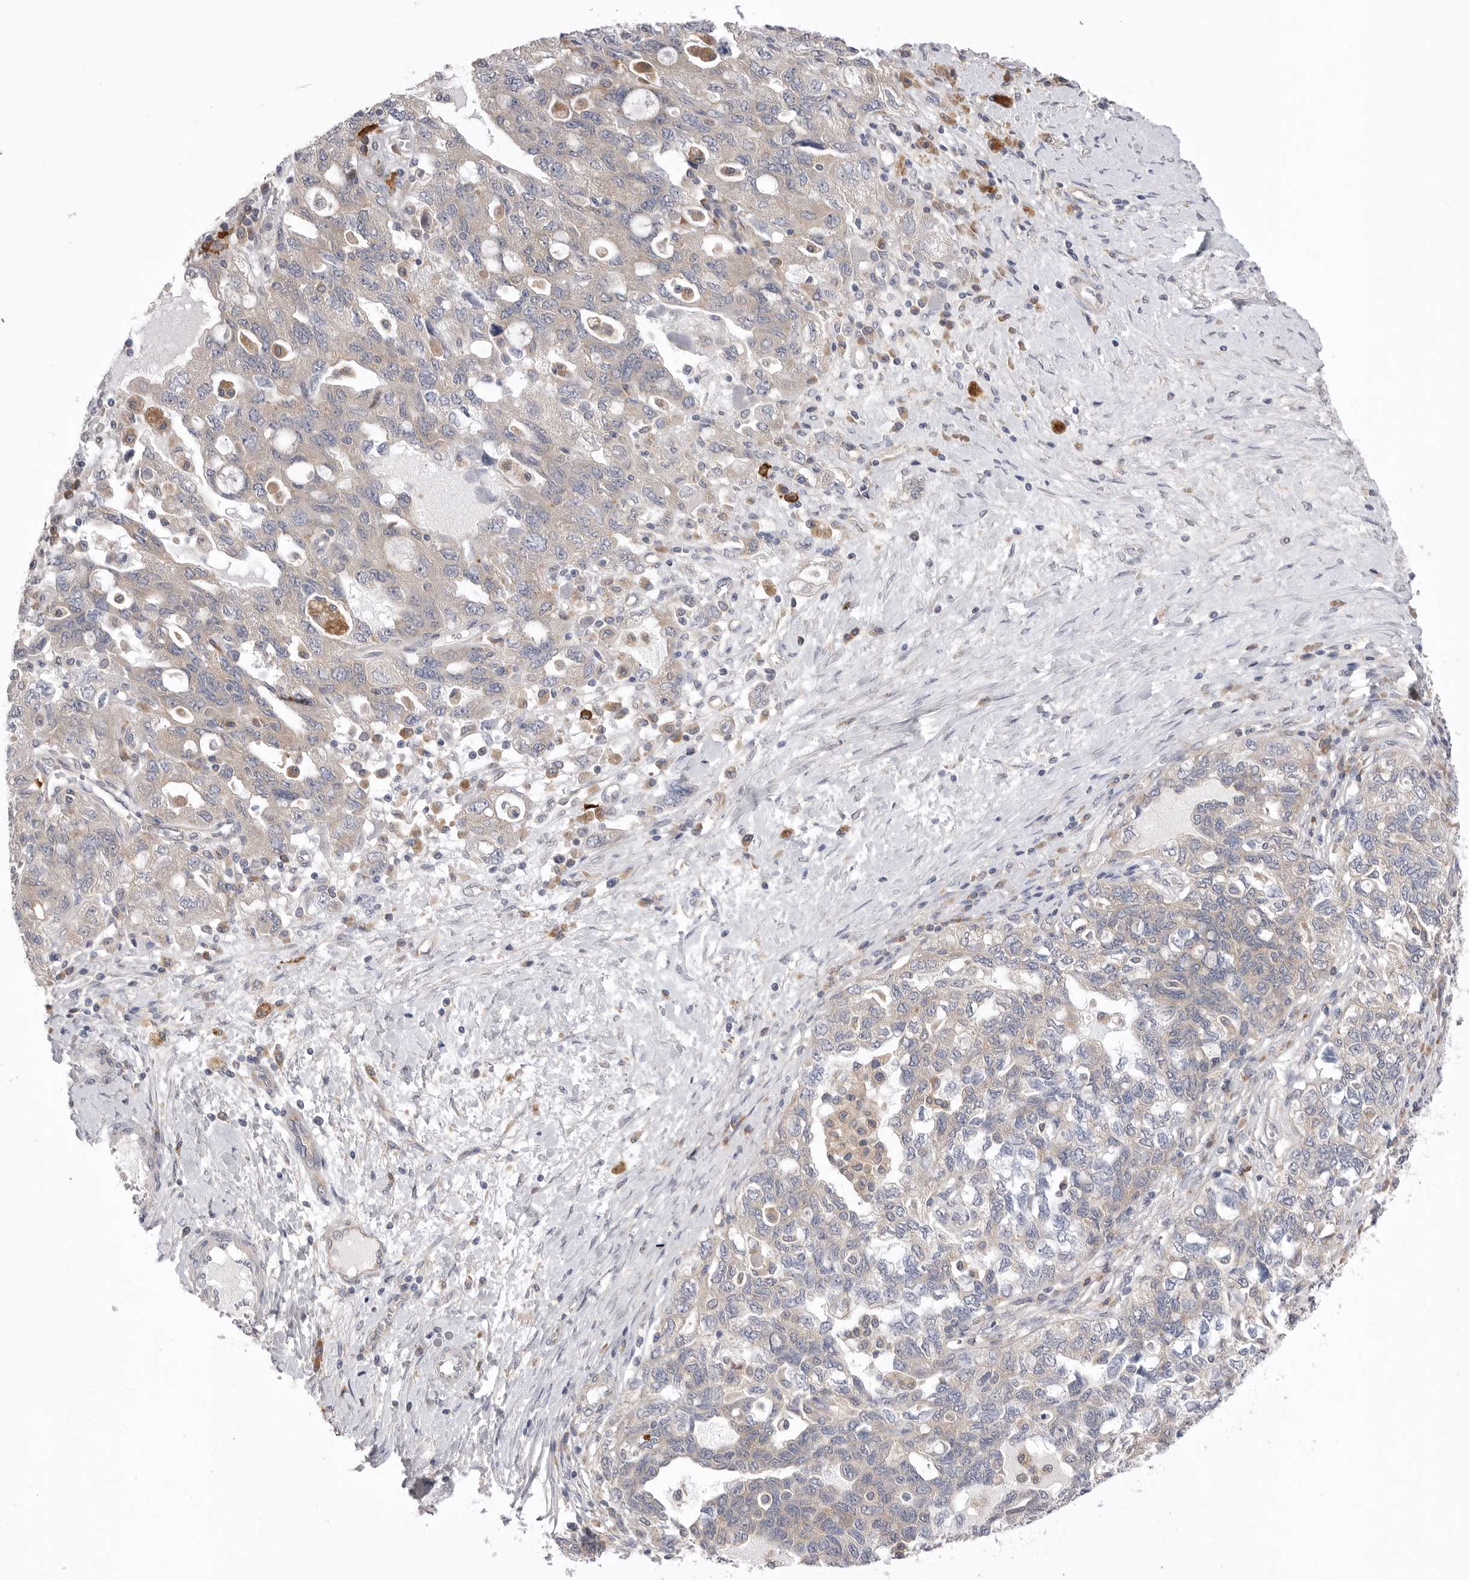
{"staining": {"intensity": "weak", "quantity": "<25%", "location": "cytoplasmic/membranous"}, "tissue": "ovarian cancer", "cell_type": "Tumor cells", "image_type": "cancer", "snomed": [{"axis": "morphology", "description": "Carcinoma, NOS"}, {"axis": "morphology", "description": "Cystadenocarcinoma, serous, NOS"}, {"axis": "topography", "description": "Ovary"}], "caption": "Histopathology image shows no protein expression in tumor cells of serous cystadenocarcinoma (ovarian) tissue. The staining is performed using DAB (3,3'-diaminobenzidine) brown chromogen with nuclei counter-stained in using hematoxylin.", "gene": "VAC14", "patient": {"sex": "female", "age": 69}}